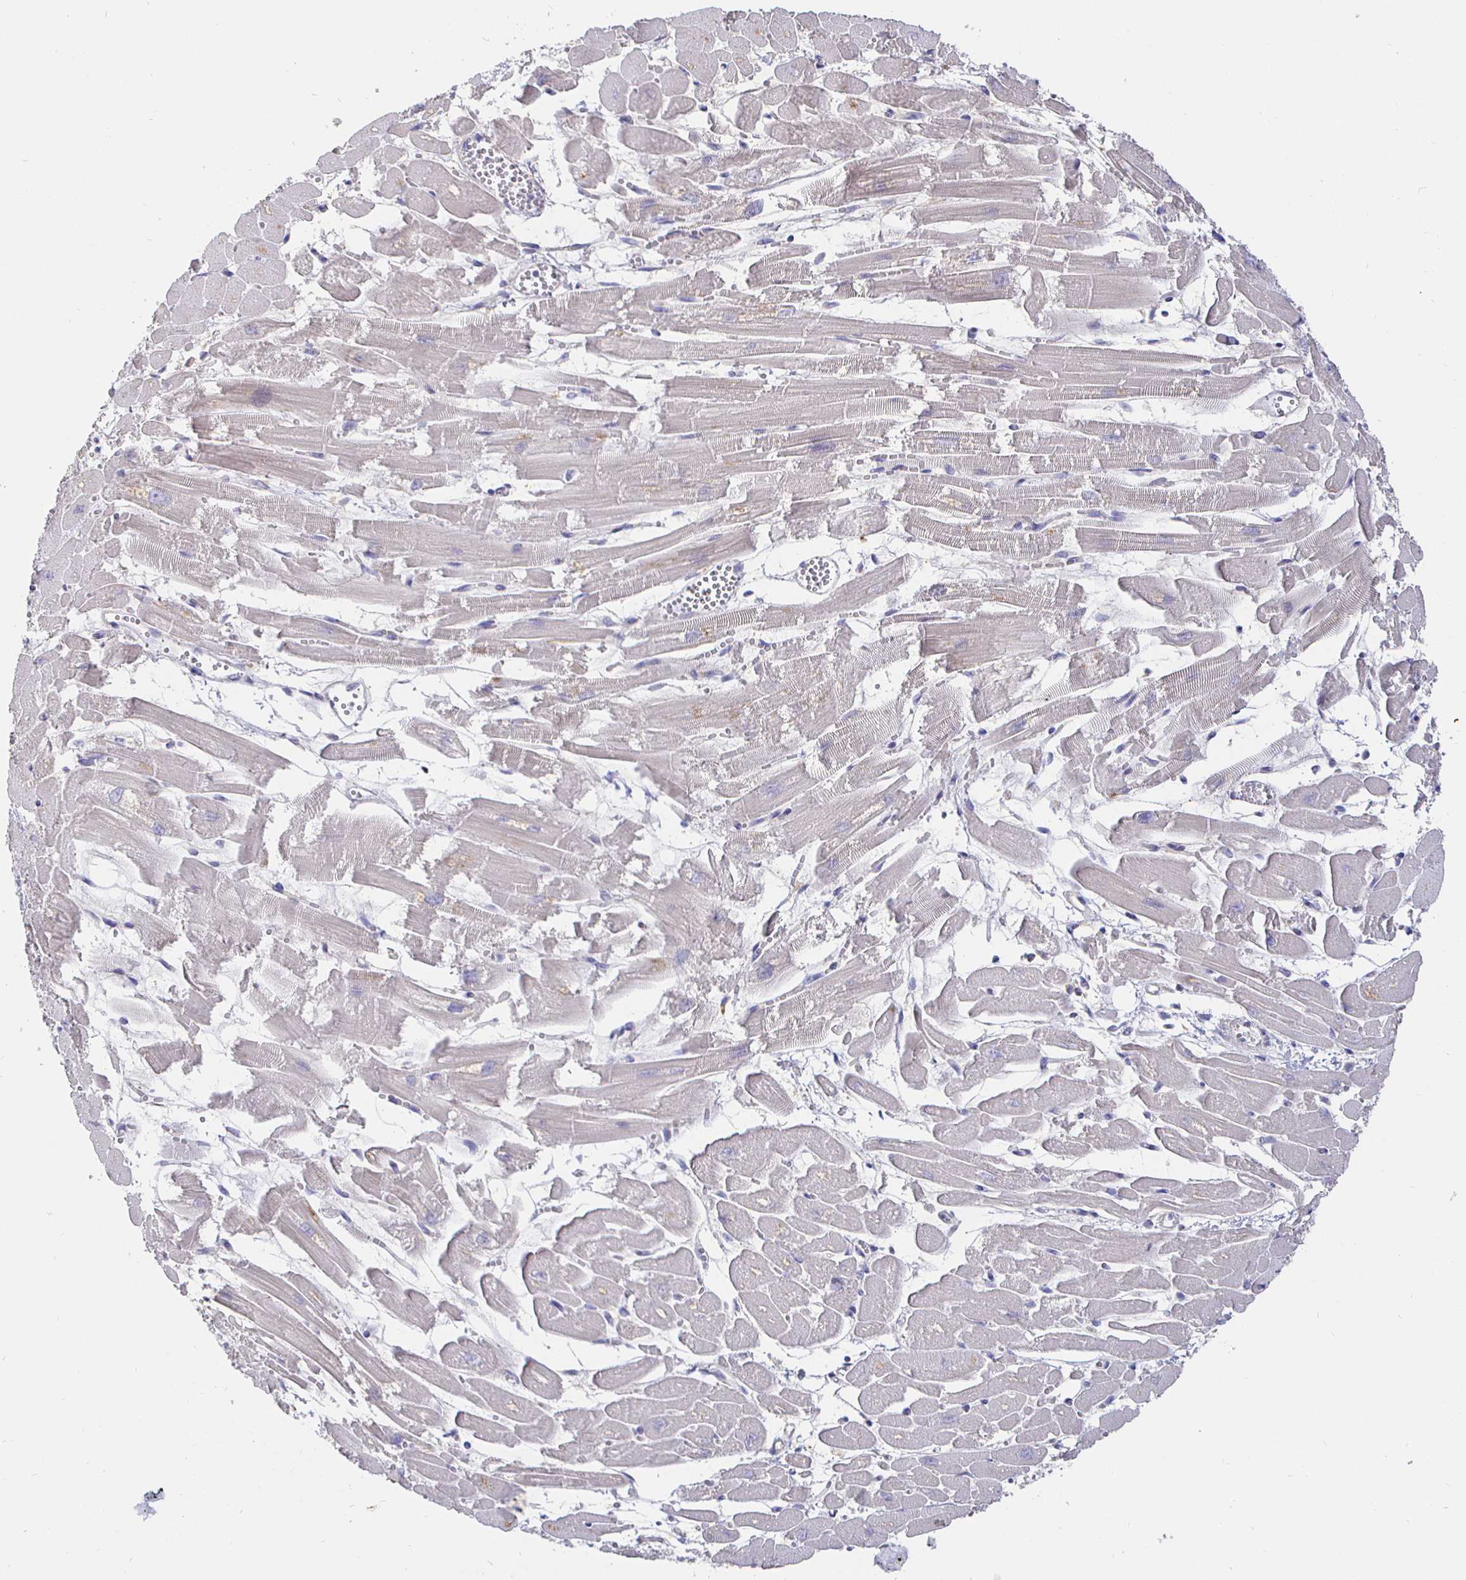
{"staining": {"intensity": "weak", "quantity": "<25%", "location": "cytoplasmic/membranous"}, "tissue": "heart muscle", "cell_type": "Cardiomyocytes", "image_type": "normal", "snomed": [{"axis": "morphology", "description": "Normal tissue, NOS"}, {"axis": "topography", "description": "Heart"}], "caption": "Heart muscle was stained to show a protein in brown. There is no significant expression in cardiomyocytes. (DAB (3,3'-diaminobenzidine) immunohistochemistry with hematoxylin counter stain).", "gene": "CXCR3", "patient": {"sex": "female", "age": 52}}